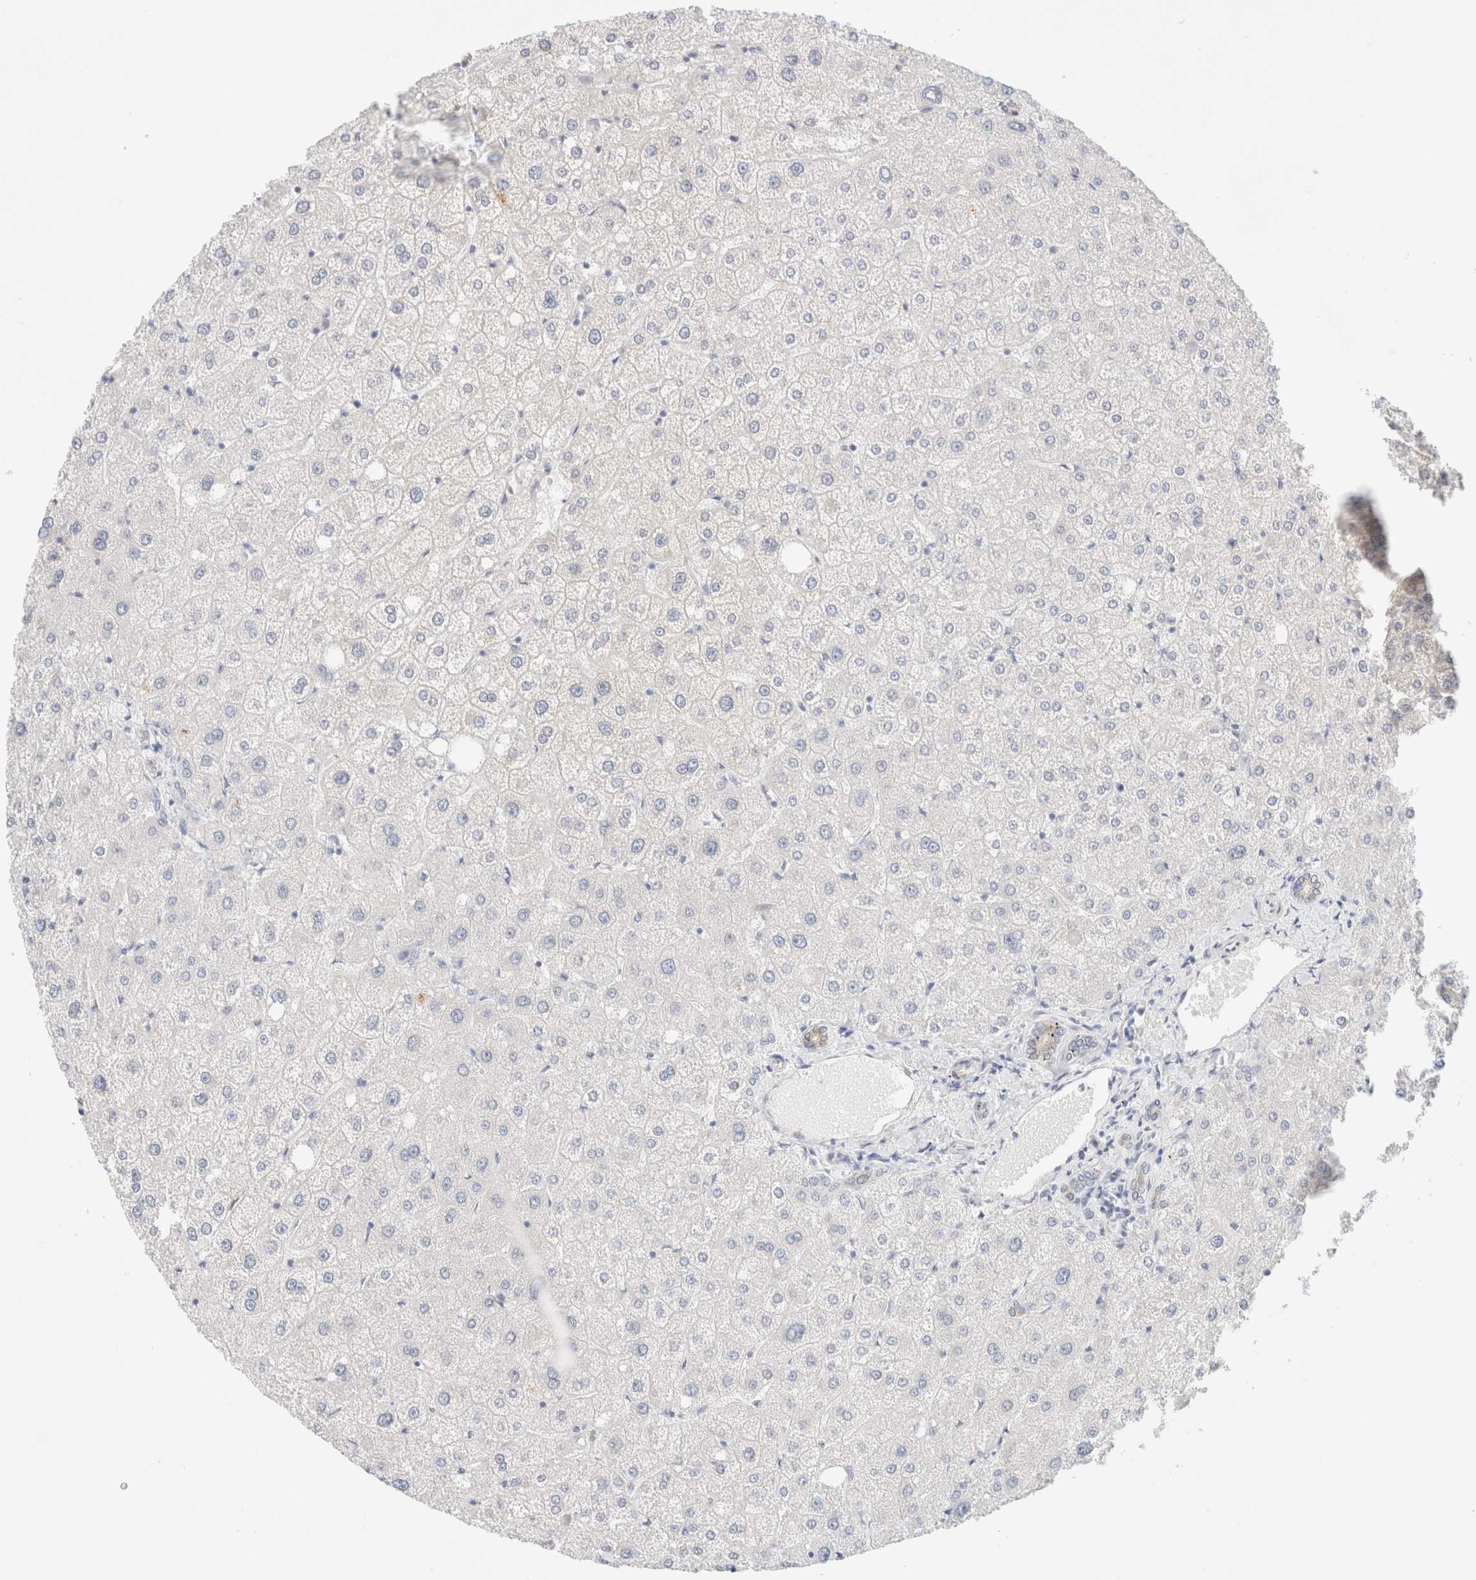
{"staining": {"intensity": "negative", "quantity": "none", "location": "none"}, "tissue": "liver", "cell_type": "Cholangiocytes", "image_type": "normal", "snomed": [{"axis": "morphology", "description": "Normal tissue, NOS"}, {"axis": "topography", "description": "Liver"}], "caption": "Immunohistochemistry (IHC) photomicrograph of unremarkable liver: human liver stained with DAB shows no significant protein expression in cholangiocytes.", "gene": "SLC25A48", "patient": {"sex": "male", "age": 73}}